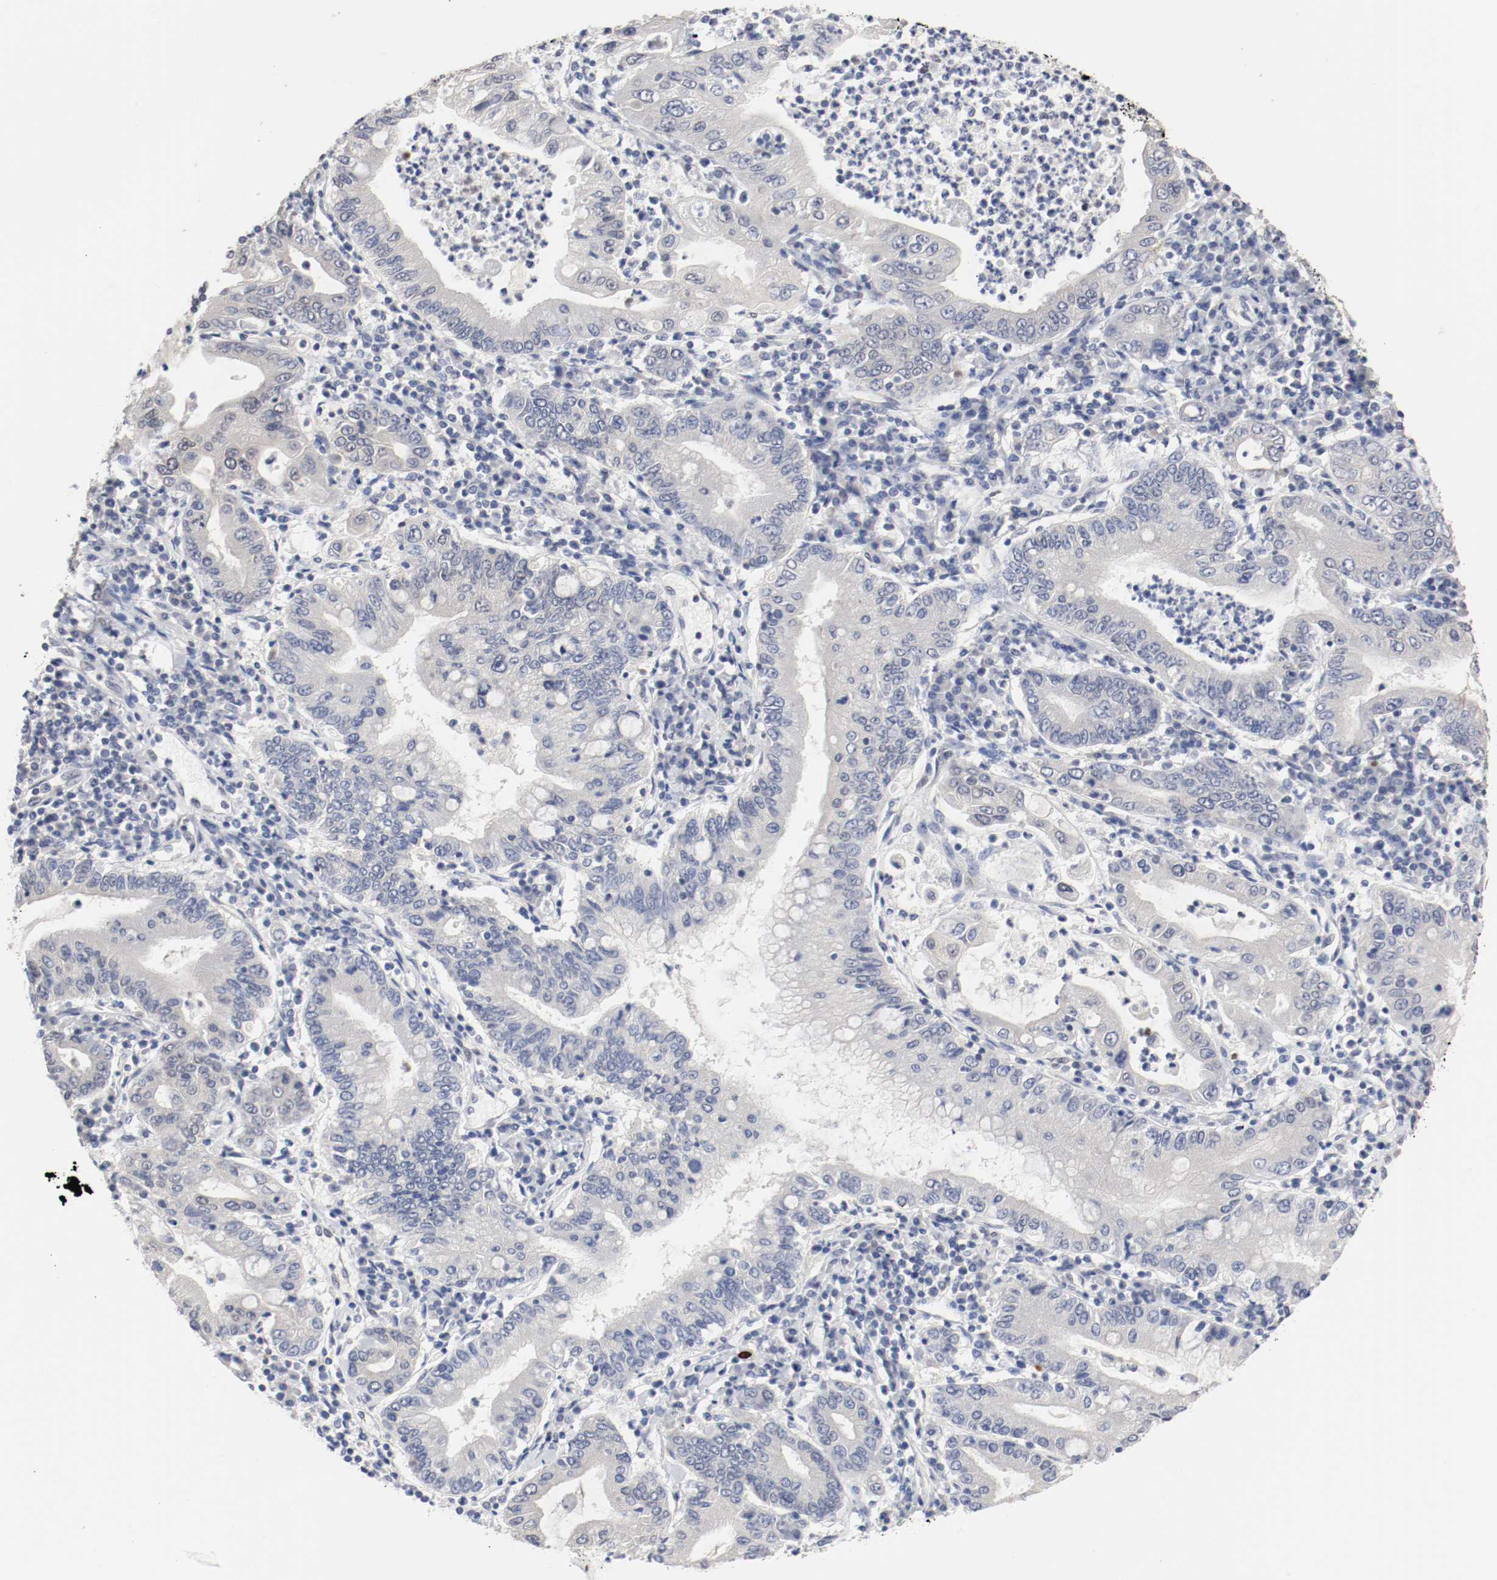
{"staining": {"intensity": "negative", "quantity": "none", "location": "none"}, "tissue": "stomach cancer", "cell_type": "Tumor cells", "image_type": "cancer", "snomed": [{"axis": "morphology", "description": "Normal tissue, NOS"}, {"axis": "morphology", "description": "Adenocarcinoma, NOS"}, {"axis": "topography", "description": "Esophagus"}, {"axis": "topography", "description": "Stomach, upper"}, {"axis": "topography", "description": "Peripheral nerve tissue"}], "caption": "IHC photomicrograph of neoplastic tissue: stomach cancer stained with DAB (3,3'-diaminobenzidine) reveals no significant protein positivity in tumor cells.", "gene": "FOSL2", "patient": {"sex": "male", "age": 62}}